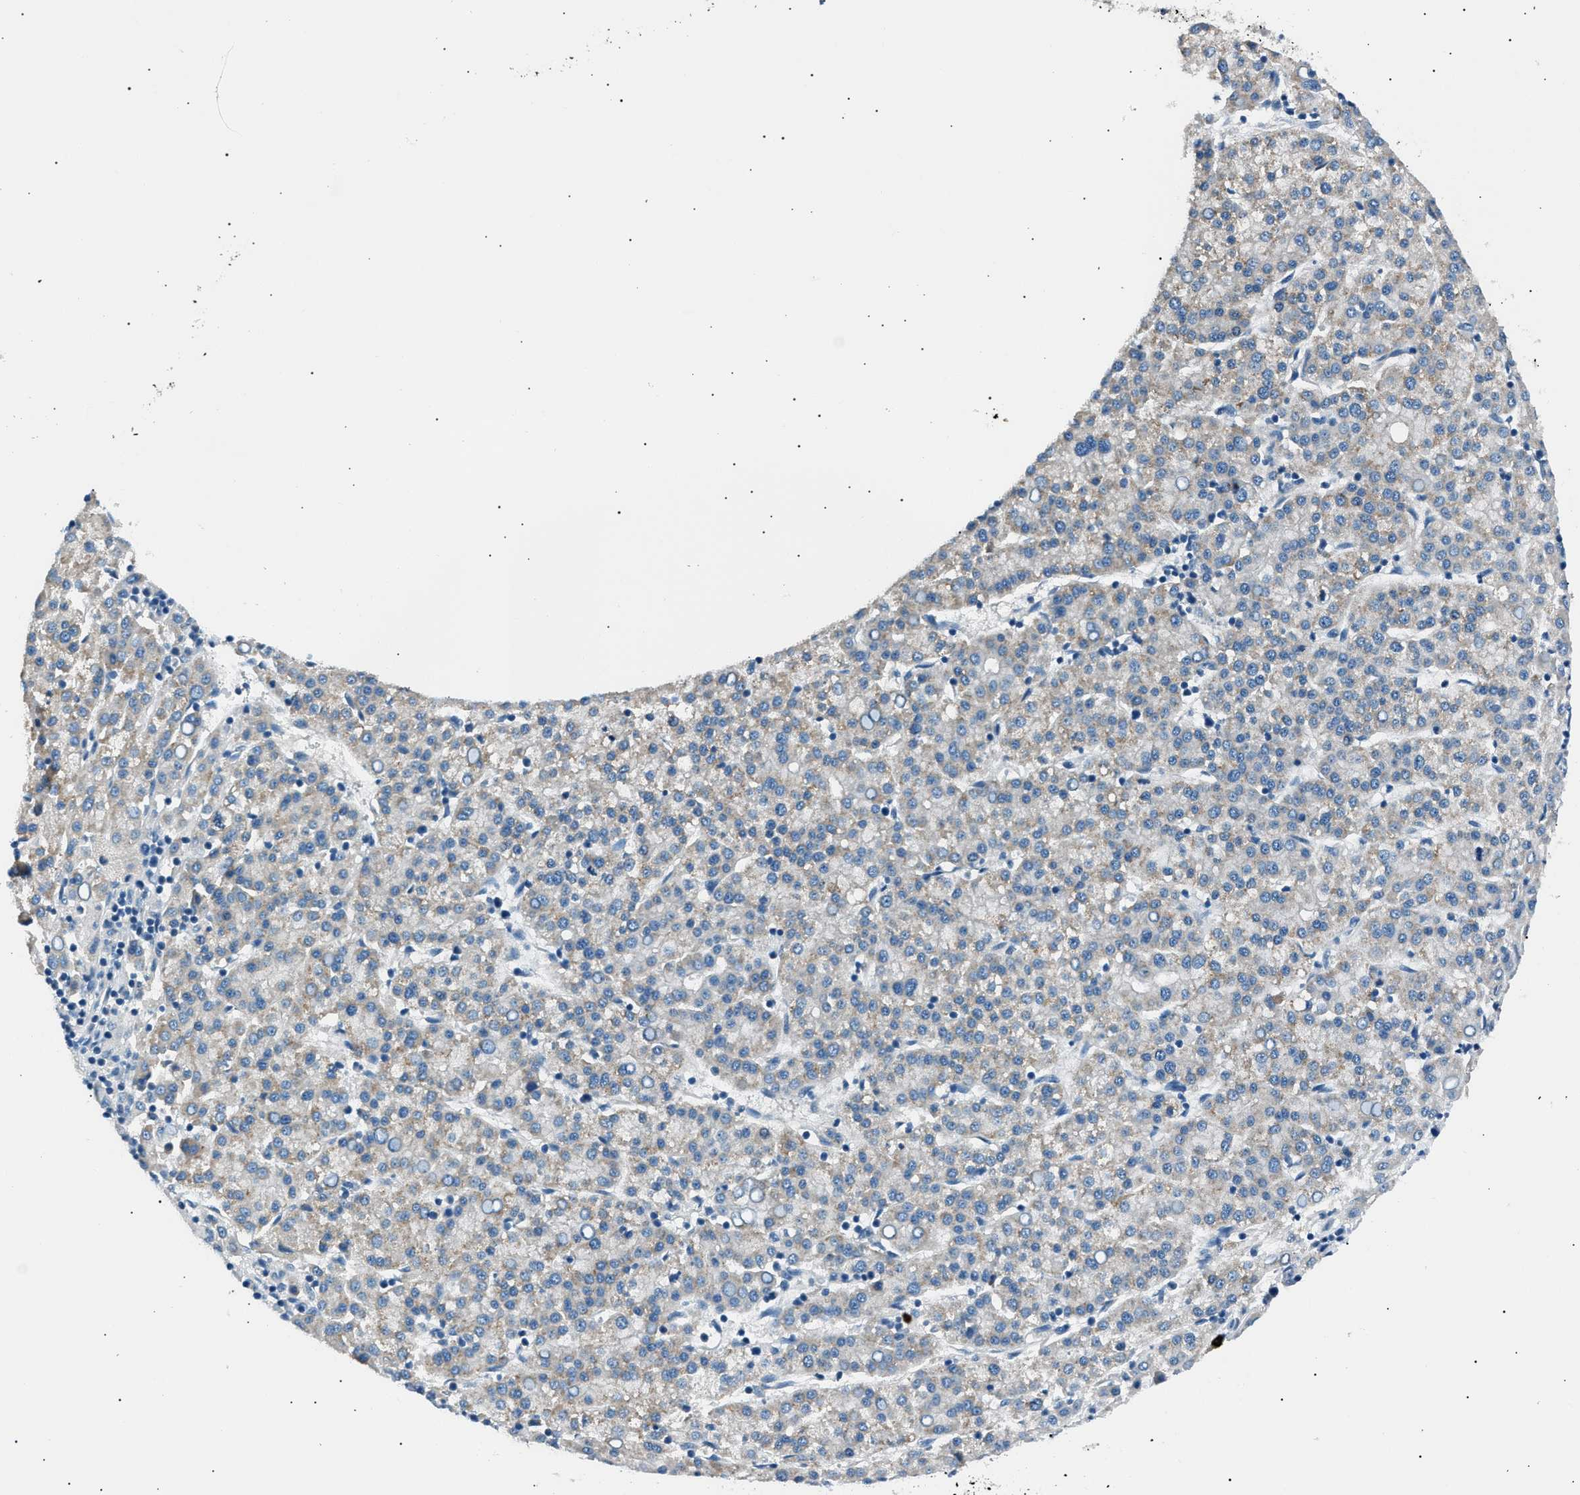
{"staining": {"intensity": "weak", "quantity": "25%-75%", "location": "cytoplasmic/membranous"}, "tissue": "liver cancer", "cell_type": "Tumor cells", "image_type": "cancer", "snomed": [{"axis": "morphology", "description": "Carcinoma, Hepatocellular, NOS"}, {"axis": "topography", "description": "Liver"}], "caption": "Human liver cancer (hepatocellular carcinoma) stained with a brown dye demonstrates weak cytoplasmic/membranous positive staining in about 25%-75% of tumor cells.", "gene": "LRRC37B", "patient": {"sex": "female", "age": 58}}